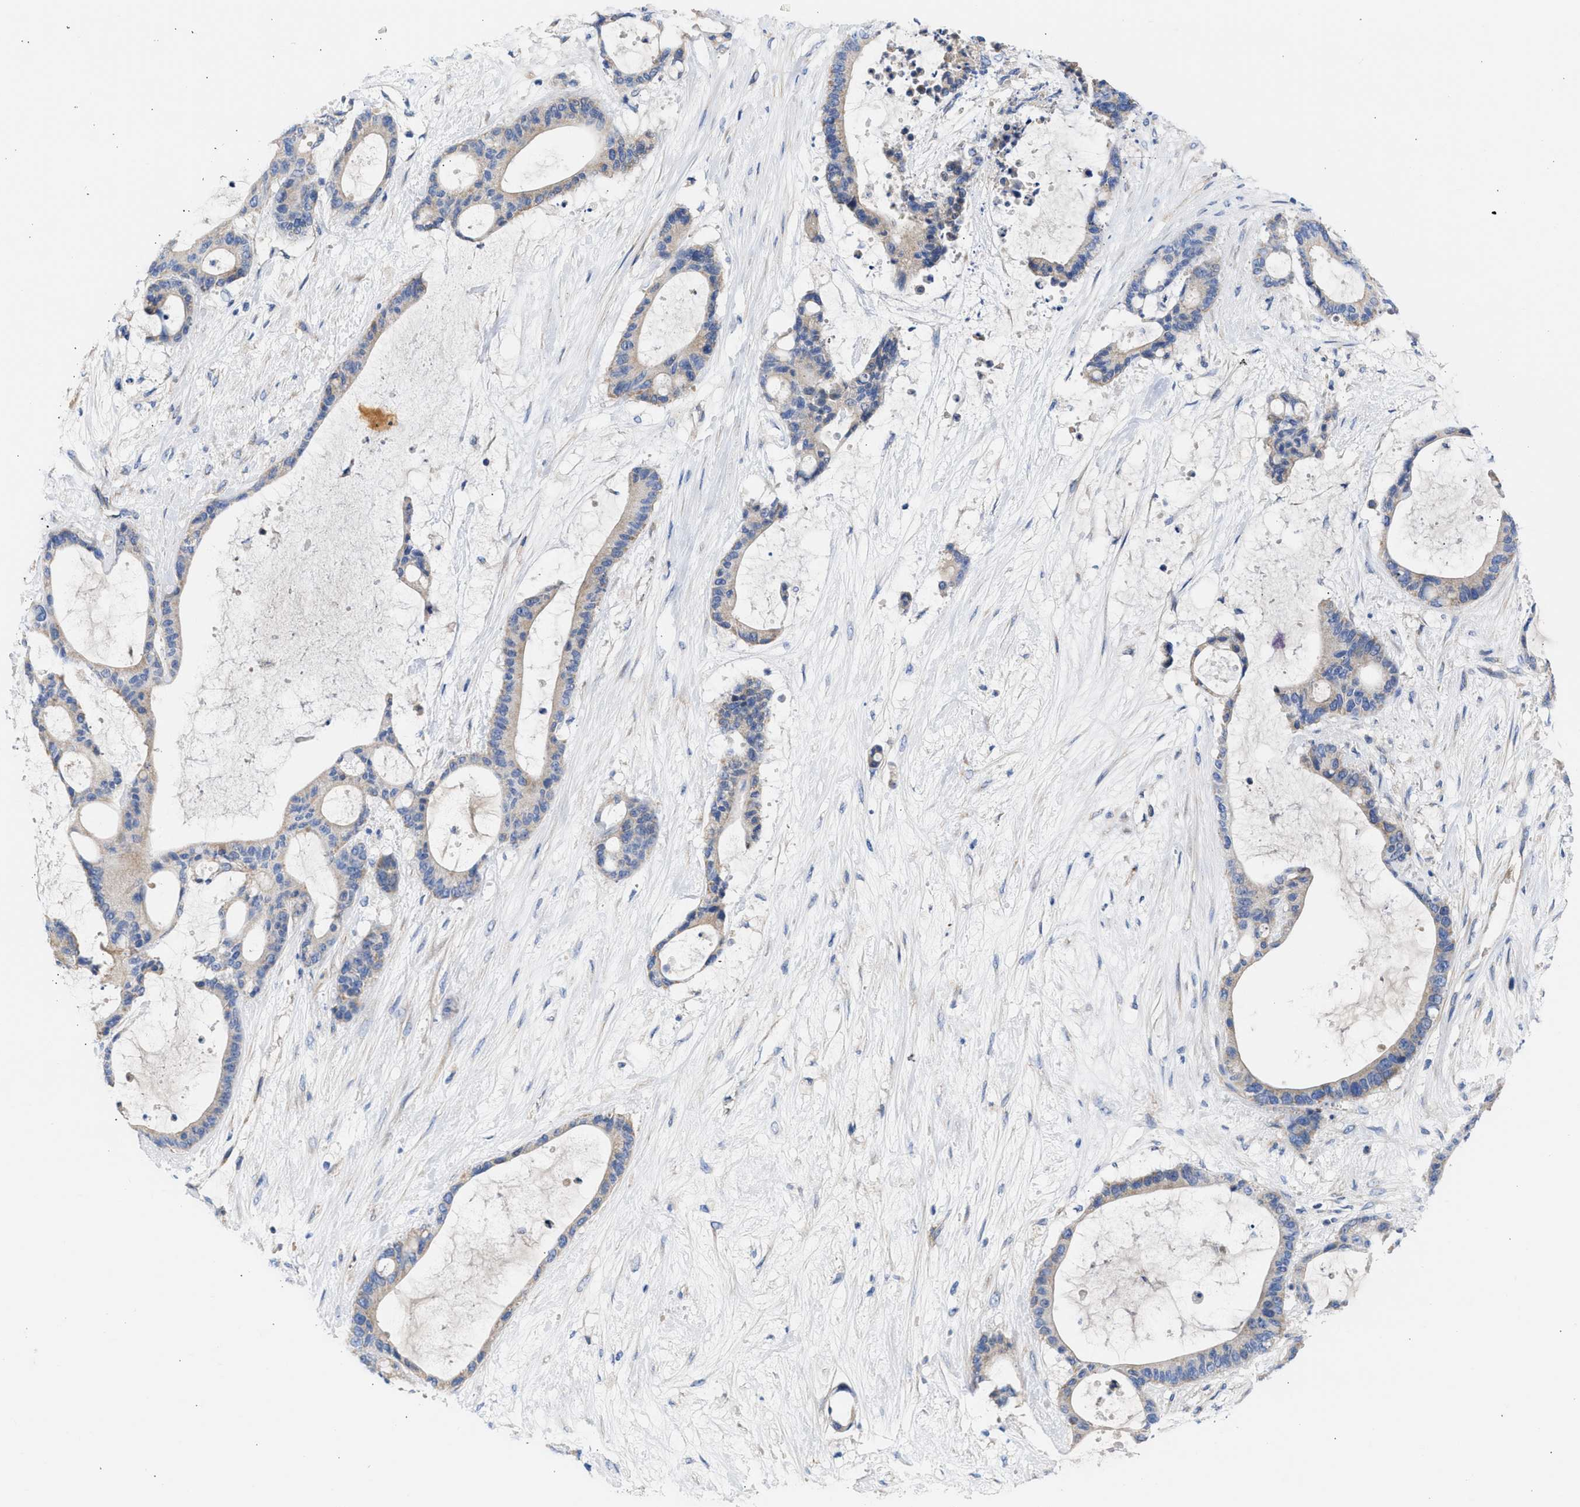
{"staining": {"intensity": "weak", "quantity": "25%-75%", "location": "cytoplasmic/membranous"}, "tissue": "liver cancer", "cell_type": "Tumor cells", "image_type": "cancer", "snomed": [{"axis": "morphology", "description": "Cholangiocarcinoma"}, {"axis": "topography", "description": "Liver"}], "caption": "Liver cancer stained with a protein marker shows weak staining in tumor cells.", "gene": "BTG3", "patient": {"sex": "female", "age": 73}}